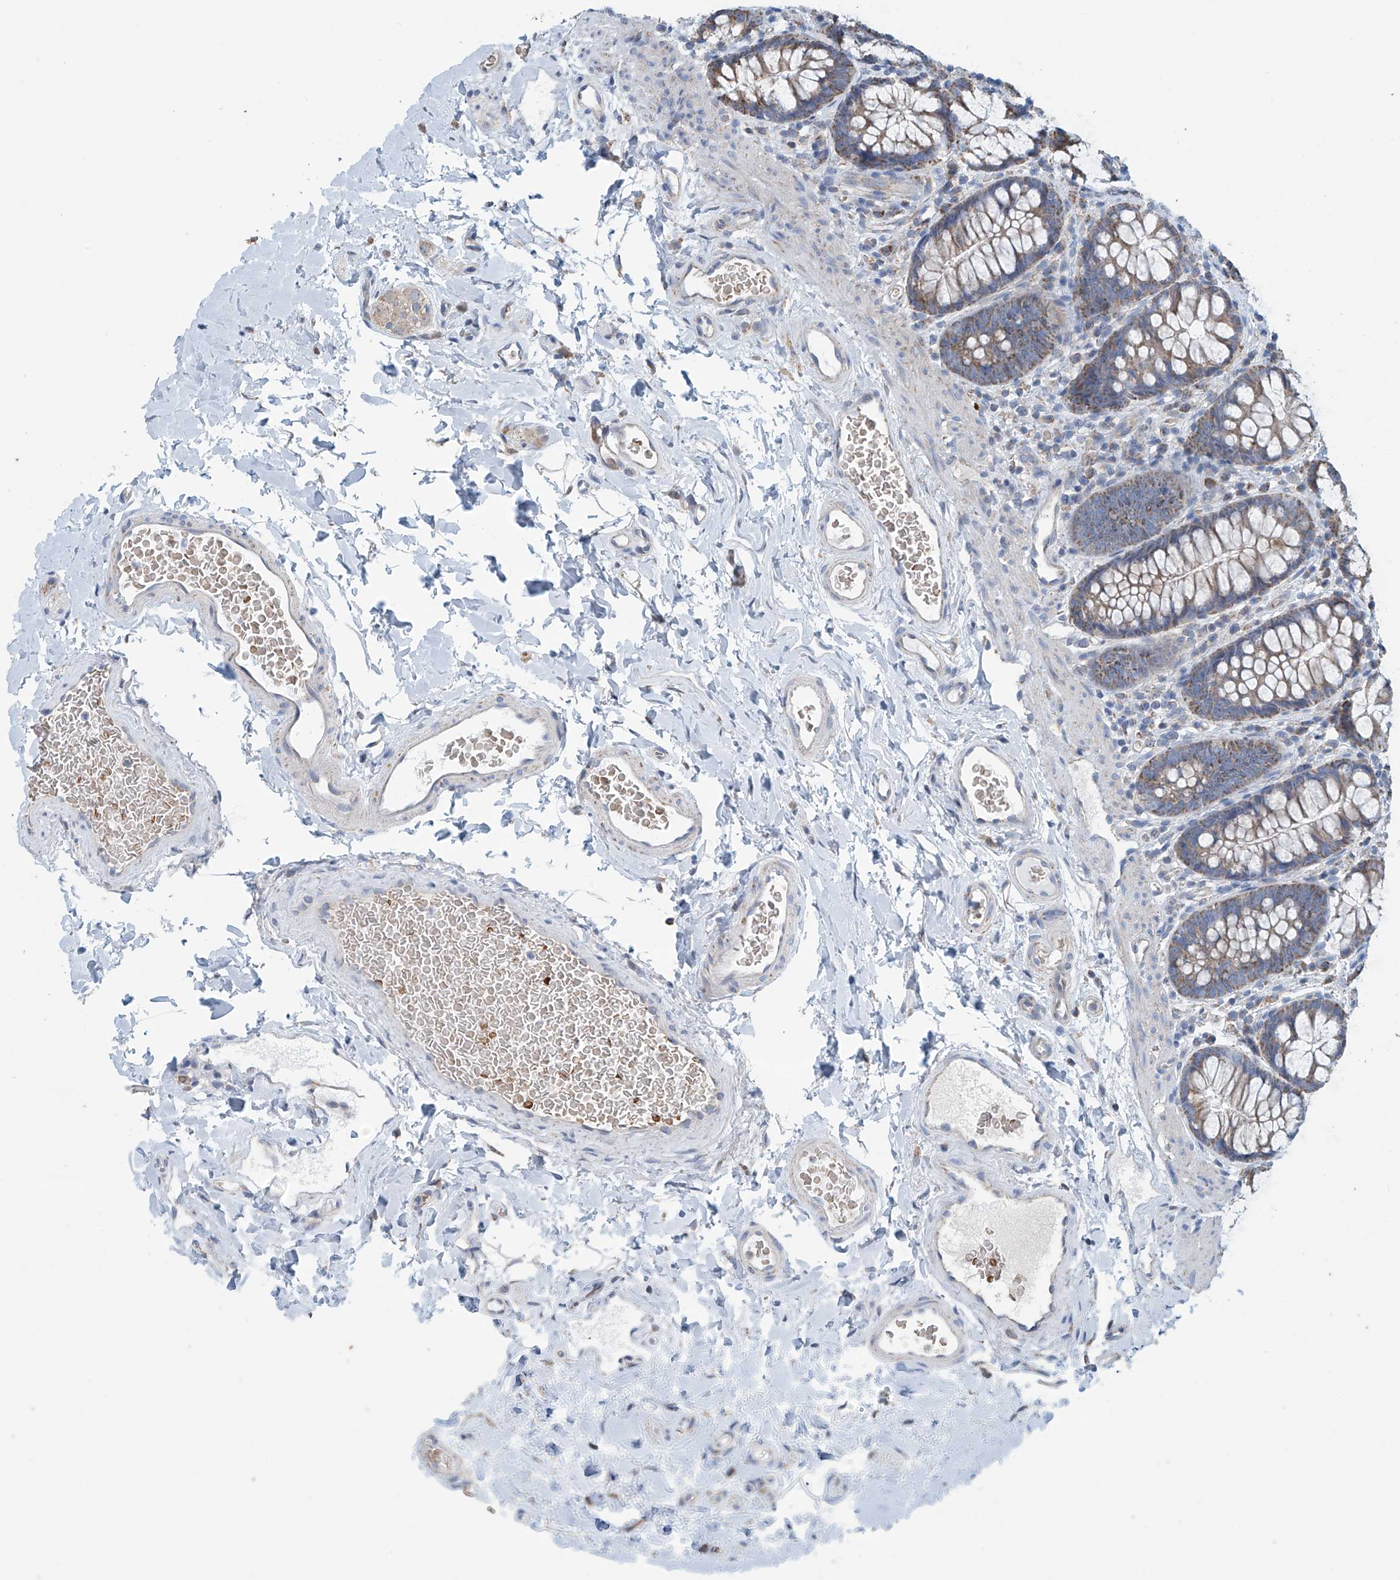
{"staining": {"intensity": "negative", "quantity": "none", "location": "none"}, "tissue": "colon", "cell_type": "Endothelial cells", "image_type": "normal", "snomed": [{"axis": "morphology", "description": "Normal tissue, NOS"}, {"axis": "topography", "description": "Colon"}], "caption": "A photomicrograph of colon stained for a protein exhibits no brown staining in endothelial cells. (Stains: DAB immunohistochemistry (IHC) with hematoxylin counter stain, Microscopy: brightfield microscopy at high magnification).", "gene": "COMMD1", "patient": {"sex": "female", "age": 62}}